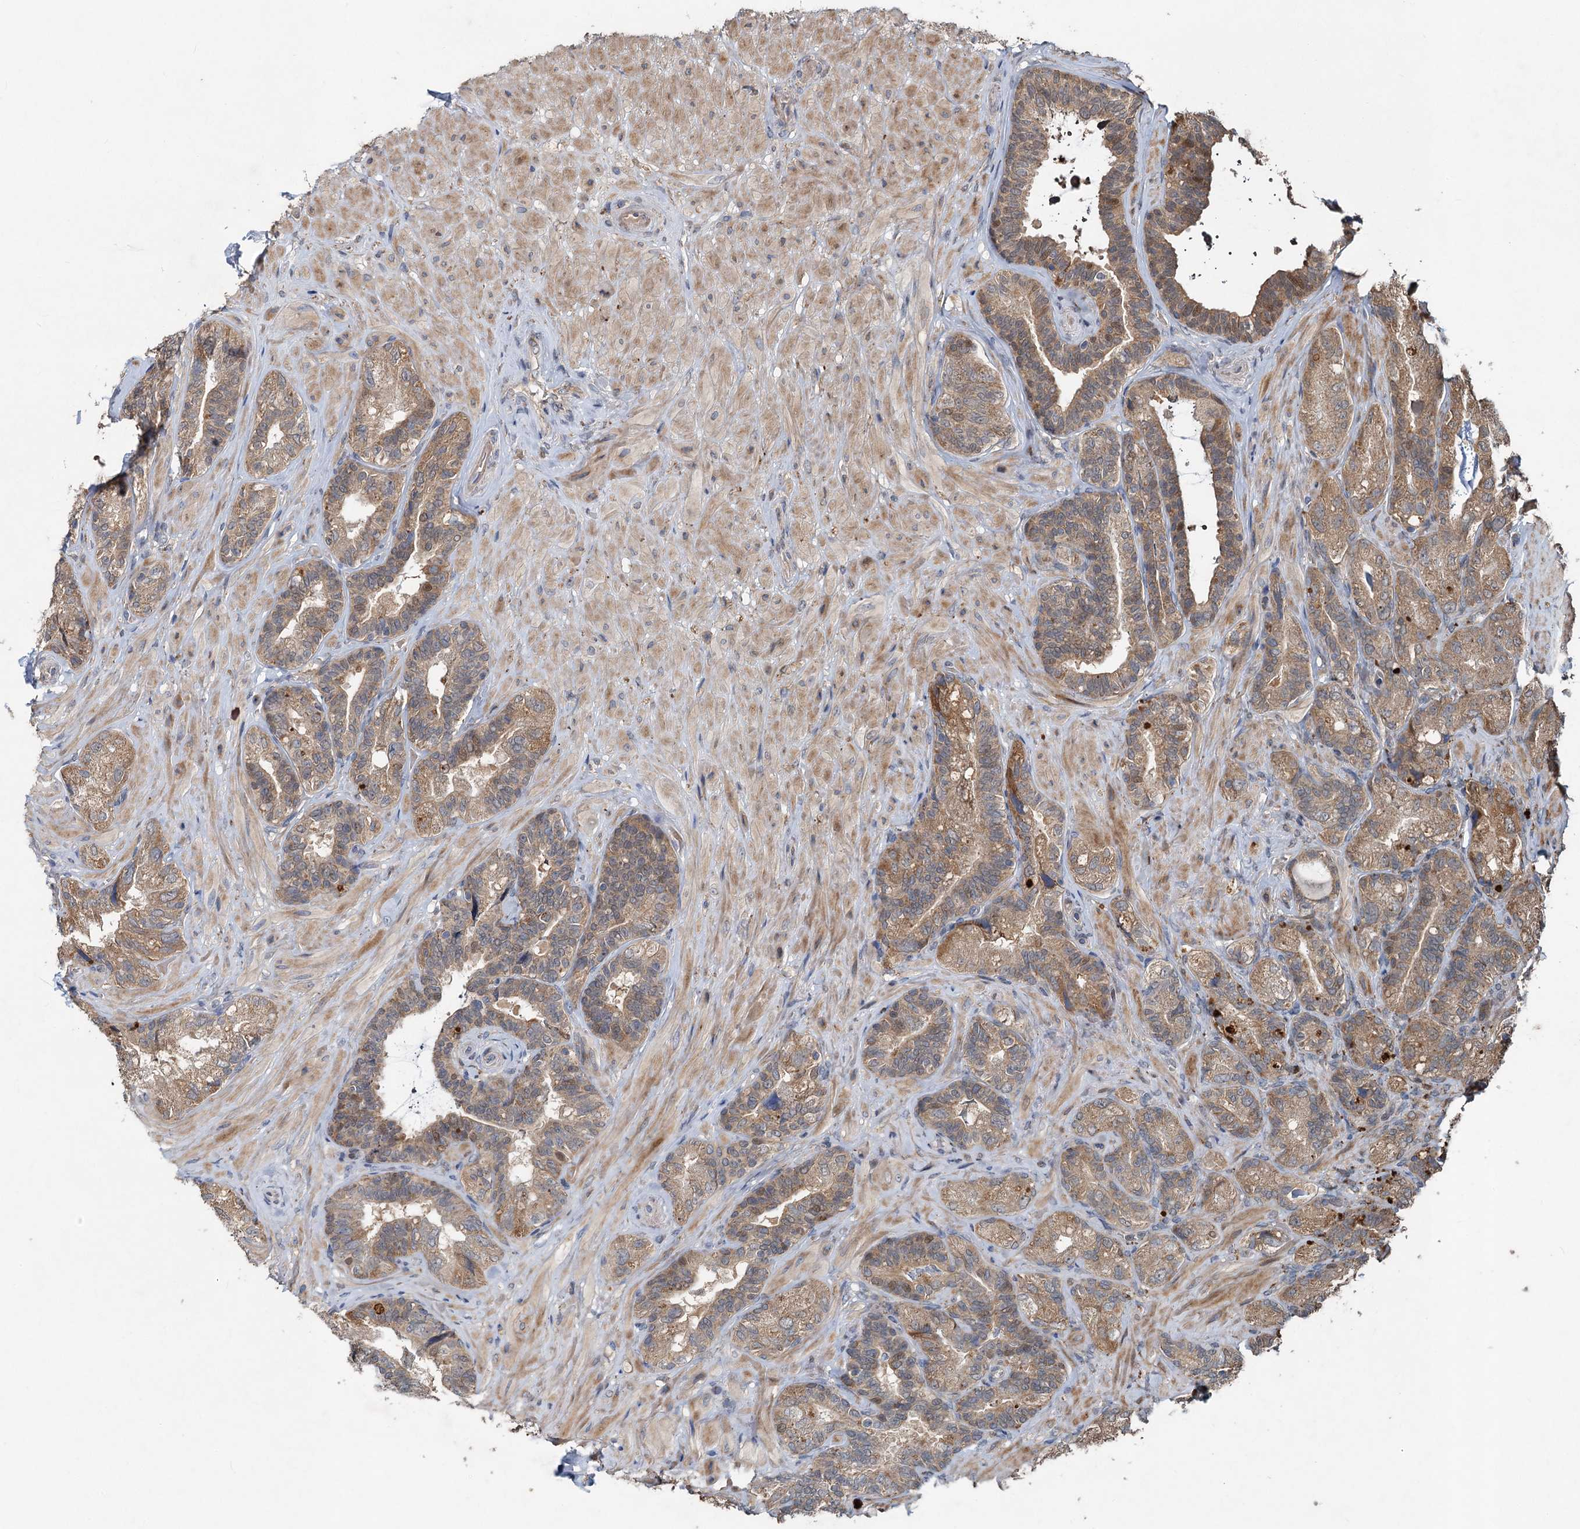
{"staining": {"intensity": "moderate", "quantity": ">75%", "location": "cytoplasmic/membranous"}, "tissue": "seminal vesicle", "cell_type": "Glandular cells", "image_type": "normal", "snomed": [{"axis": "morphology", "description": "Normal tissue, NOS"}, {"axis": "topography", "description": "Prostate and seminal vesicle, NOS"}, {"axis": "topography", "description": "Prostate"}, {"axis": "topography", "description": "Seminal veicle"}], "caption": "This histopathology image shows immunohistochemistry staining of benign seminal vesicle, with medium moderate cytoplasmic/membranous staining in approximately >75% of glandular cells.", "gene": "OTUB1", "patient": {"sex": "male", "age": 67}}